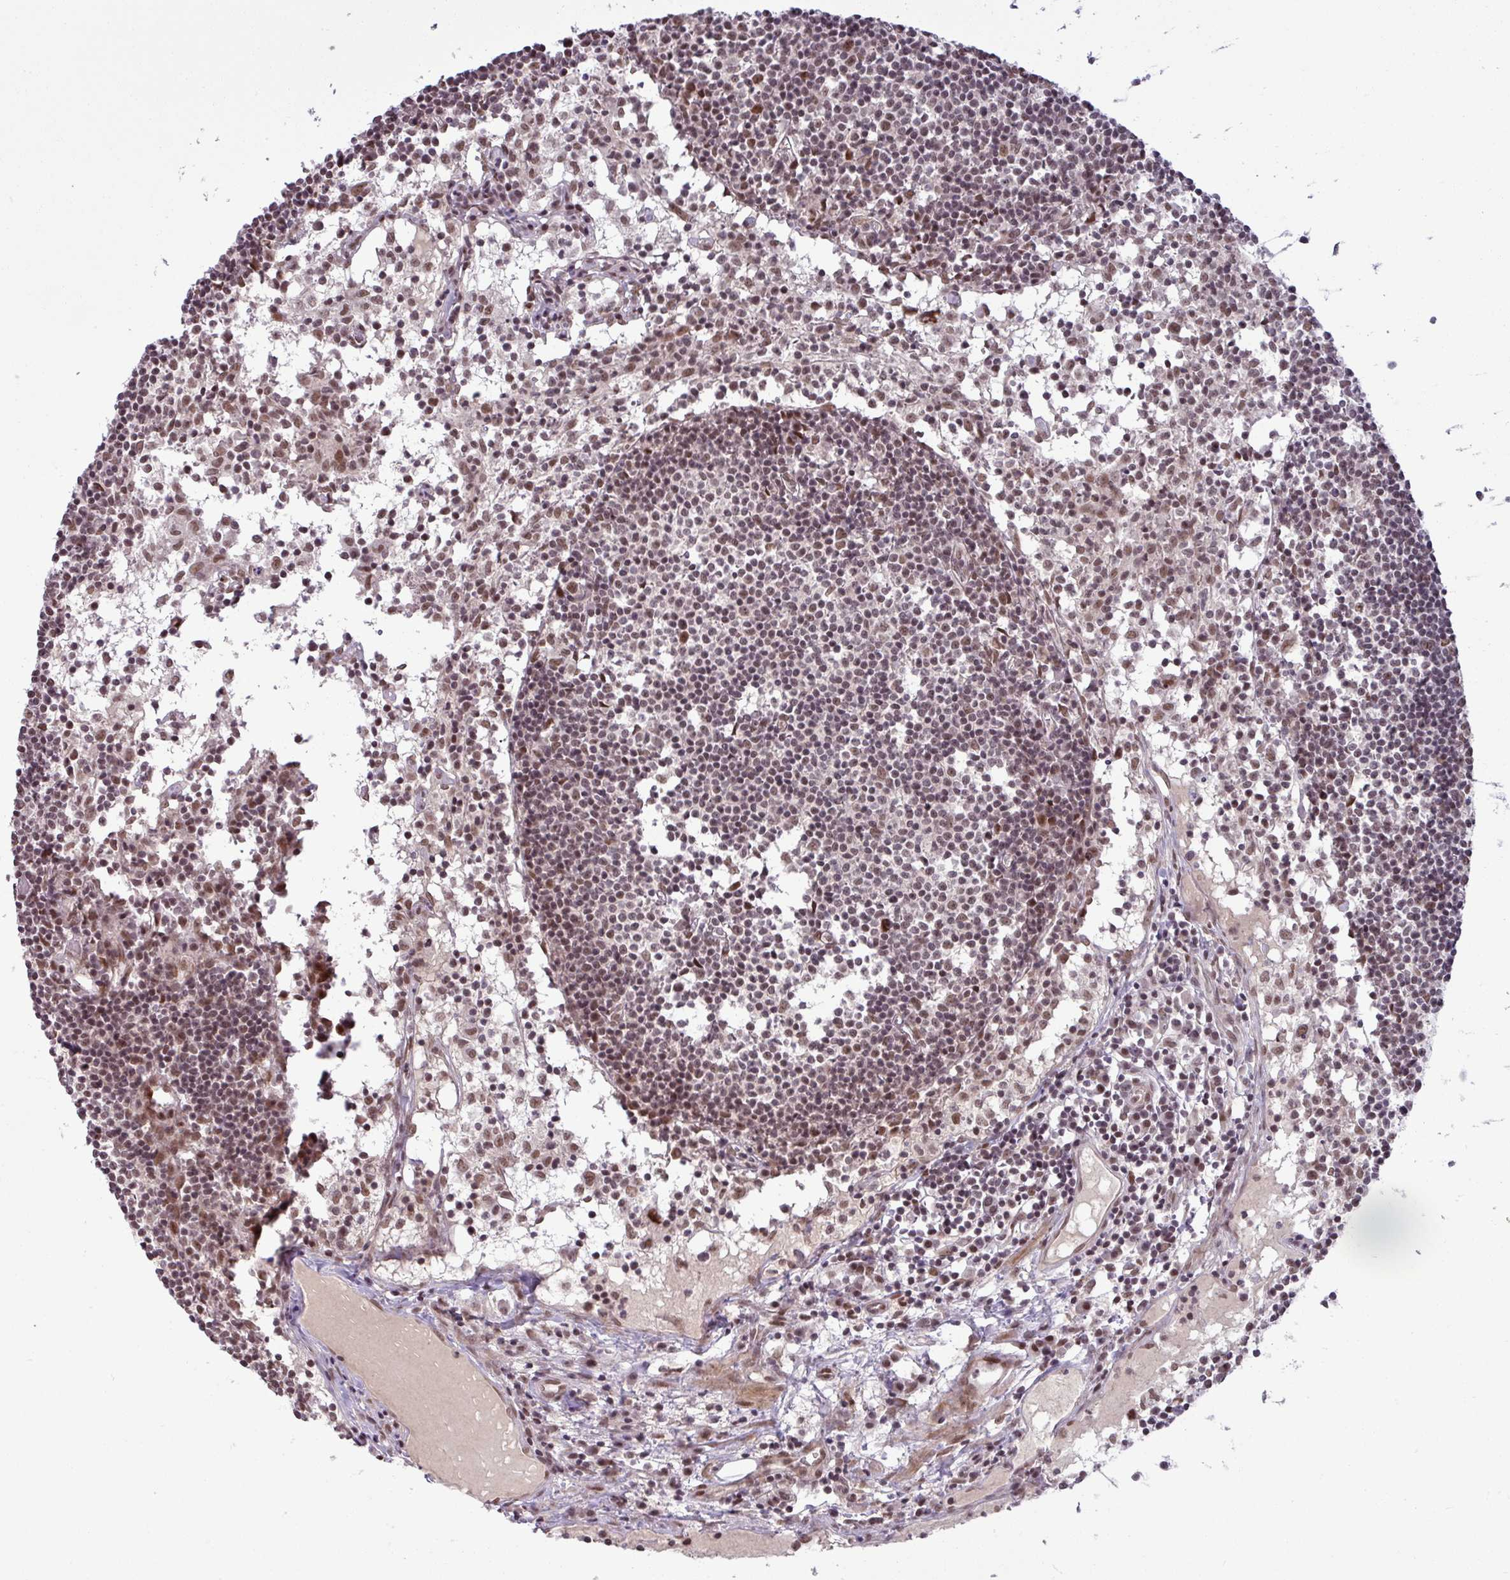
{"staining": {"intensity": "moderate", "quantity": ">75%", "location": "nuclear"}, "tissue": "lymph node", "cell_type": "Germinal center cells", "image_type": "normal", "snomed": [{"axis": "morphology", "description": "Normal tissue, NOS"}, {"axis": "topography", "description": "Lymph node"}], "caption": "IHC image of benign lymph node: lymph node stained using IHC shows medium levels of moderate protein expression localized specifically in the nuclear of germinal center cells, appearing as a nuclear brown color.", "gene": "PTPN20", "patient": {"sex": "female", "age": 55}}